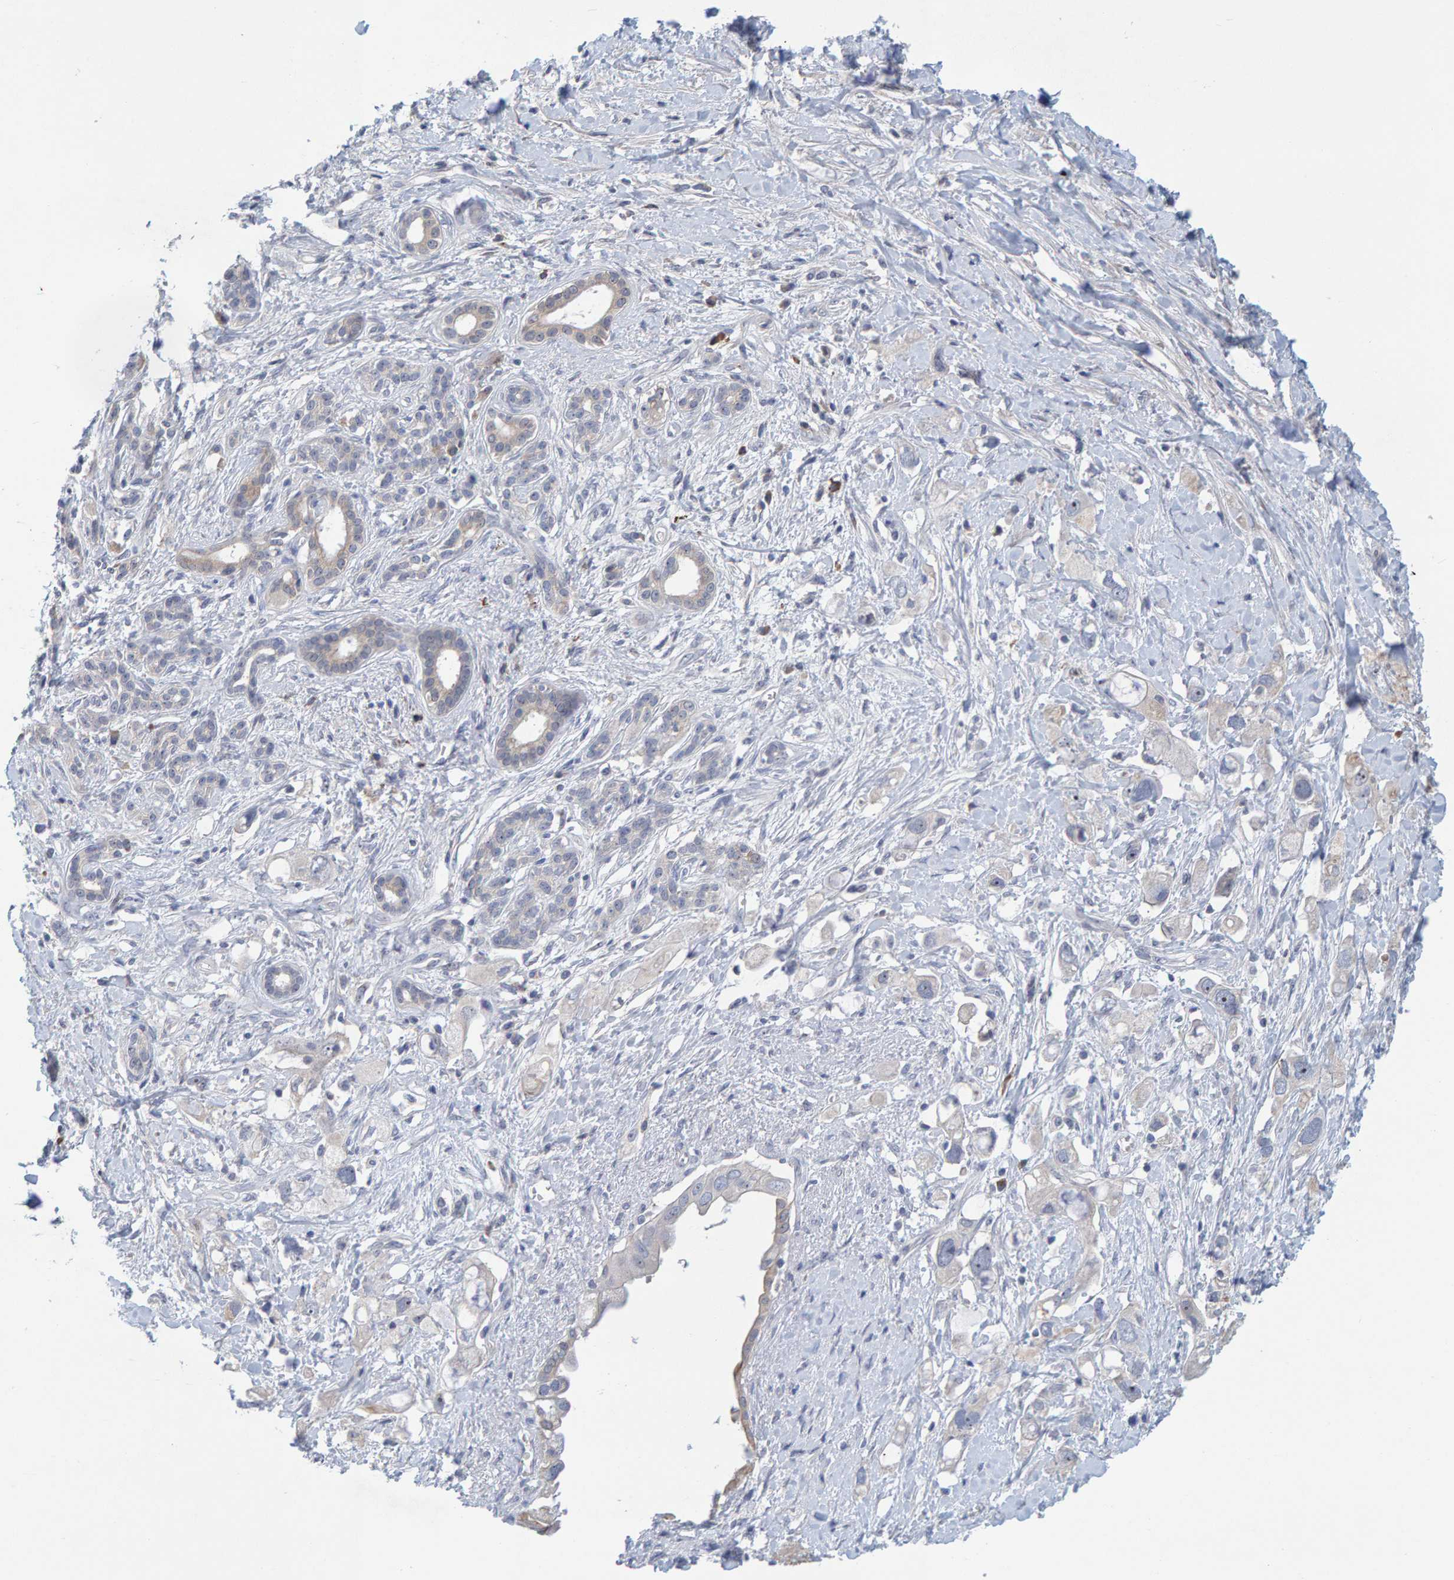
{"staining": {"intensity": "weak", "quantity": "25%-75%", "location": "nuclear"}, "tissue": "pancreatic cancer", "cell_type": "Tumor cells", "image_type": "cancer", "snomed": [{"axis": "morphology", "description": "Adenocarcinoma, NOS"}, {"axis": "topography", "description": "Pancreas"}], "caption": "About 25%-75% of tumor cells in human adenocarcinoma (pancreatic) display weak nuclear protein staining as visualized by brown immunohistochemical staining.", "gene": "ZNF77", "patient": {"sex": "female", "age": 56}}